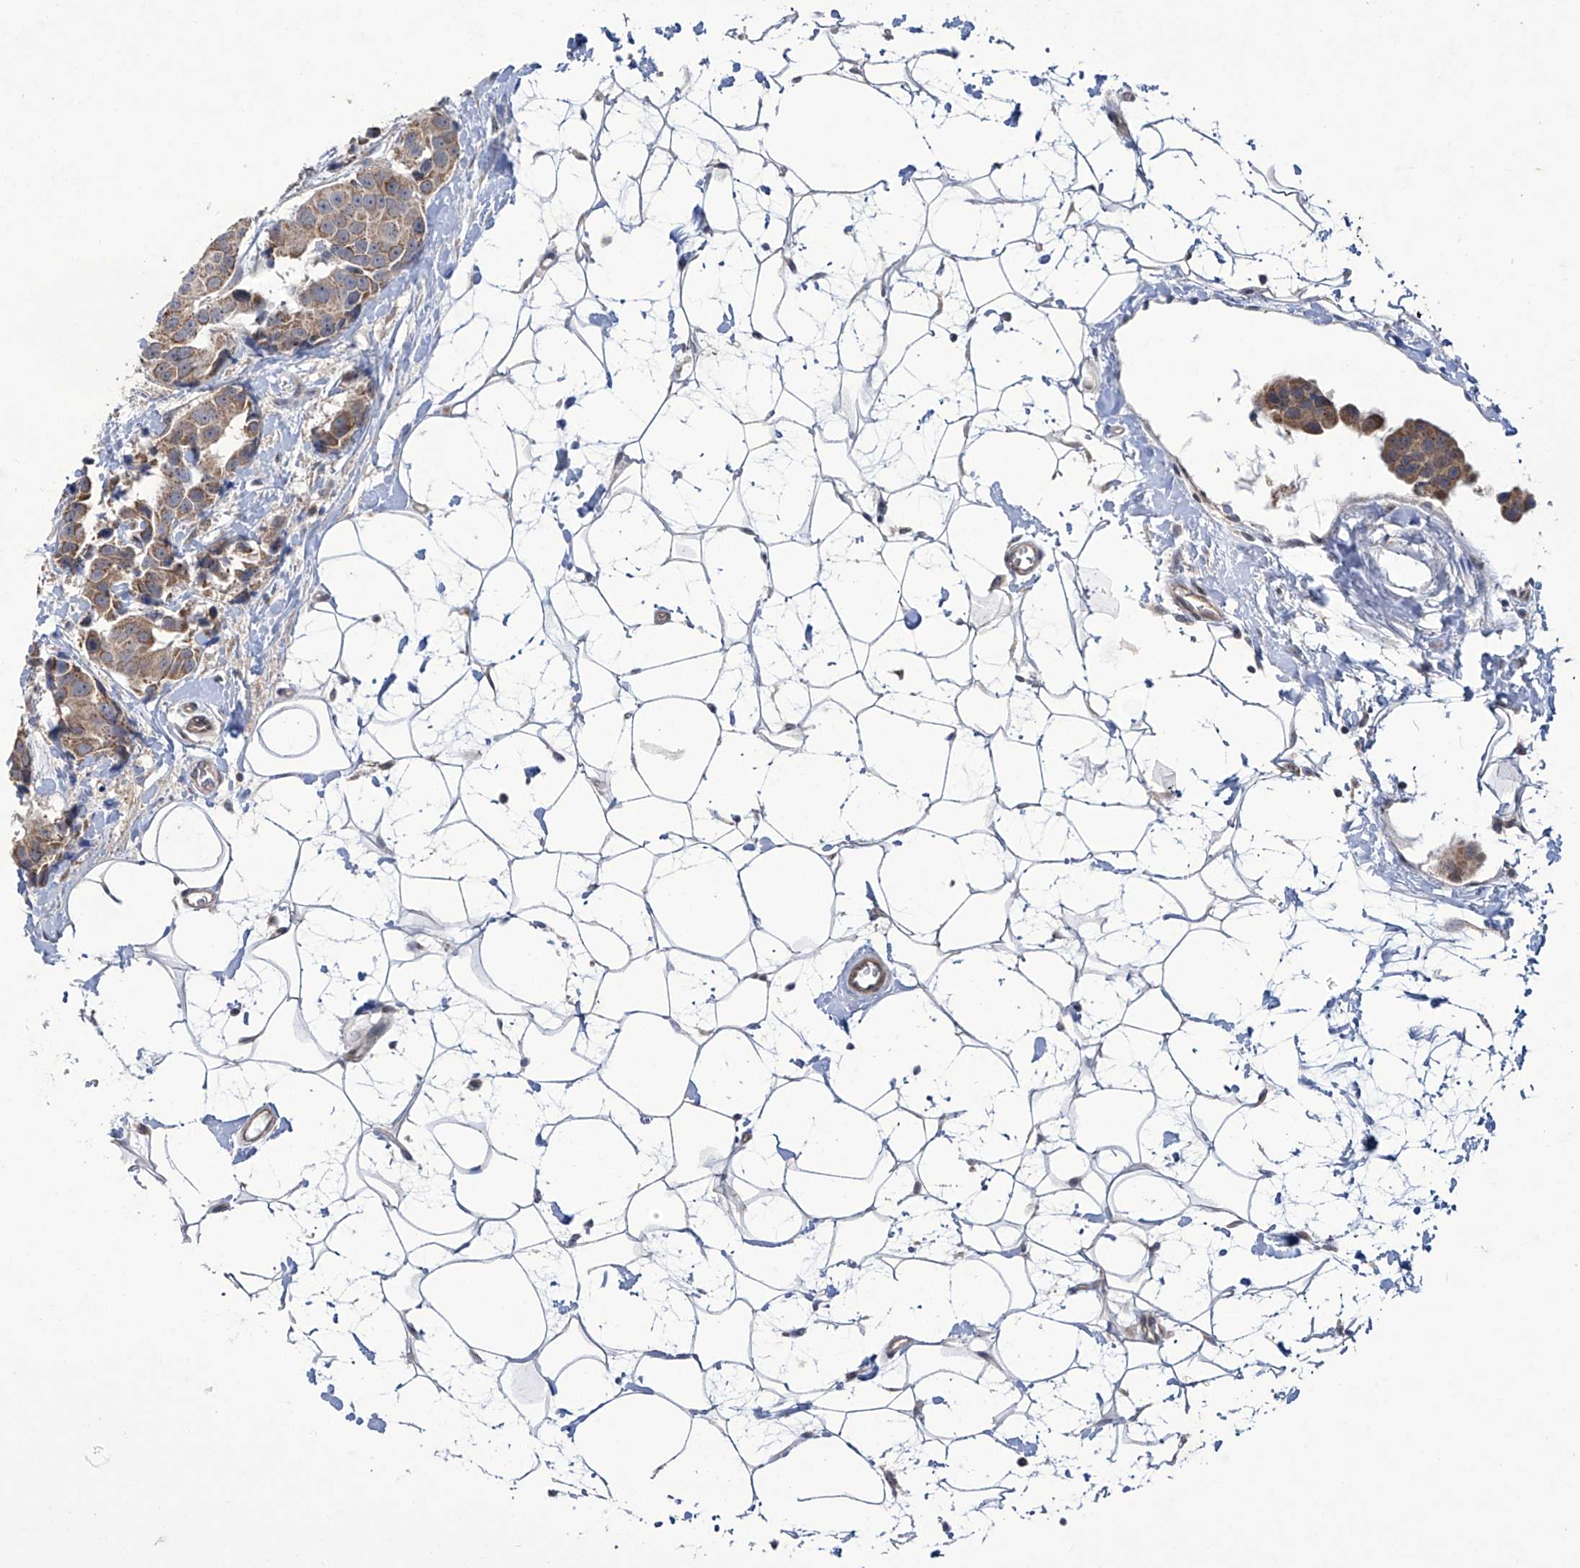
{"staining": {"intensity": "moderate", "quantity": ">75%", "location": "cytoplasmic/membranous"}, "tissue": "breast cancer", "cell_type": "Tumor cells", "image_type": "cancer", "snomed": [{"axis": "morphology", "description": "Normal tissue, NOS"}, {"axis": "morphology", "description": "Duct carcinoma"}, {"axis": "topography", "description": "Breast"}], "caption": "Breast cancer stained with IHC displays moderate cytoplasmic/membranous expression in about >75% of tumor cells. The staining was performed using DAB (3,3'-diaminobenzidine) to visualize the protein expression in brown, while the nuclei were stained in blue with hematoxylin (Magnification: 20x).", "gene": "TRIM60", "patient": {"sex": "female", "age": 39}}